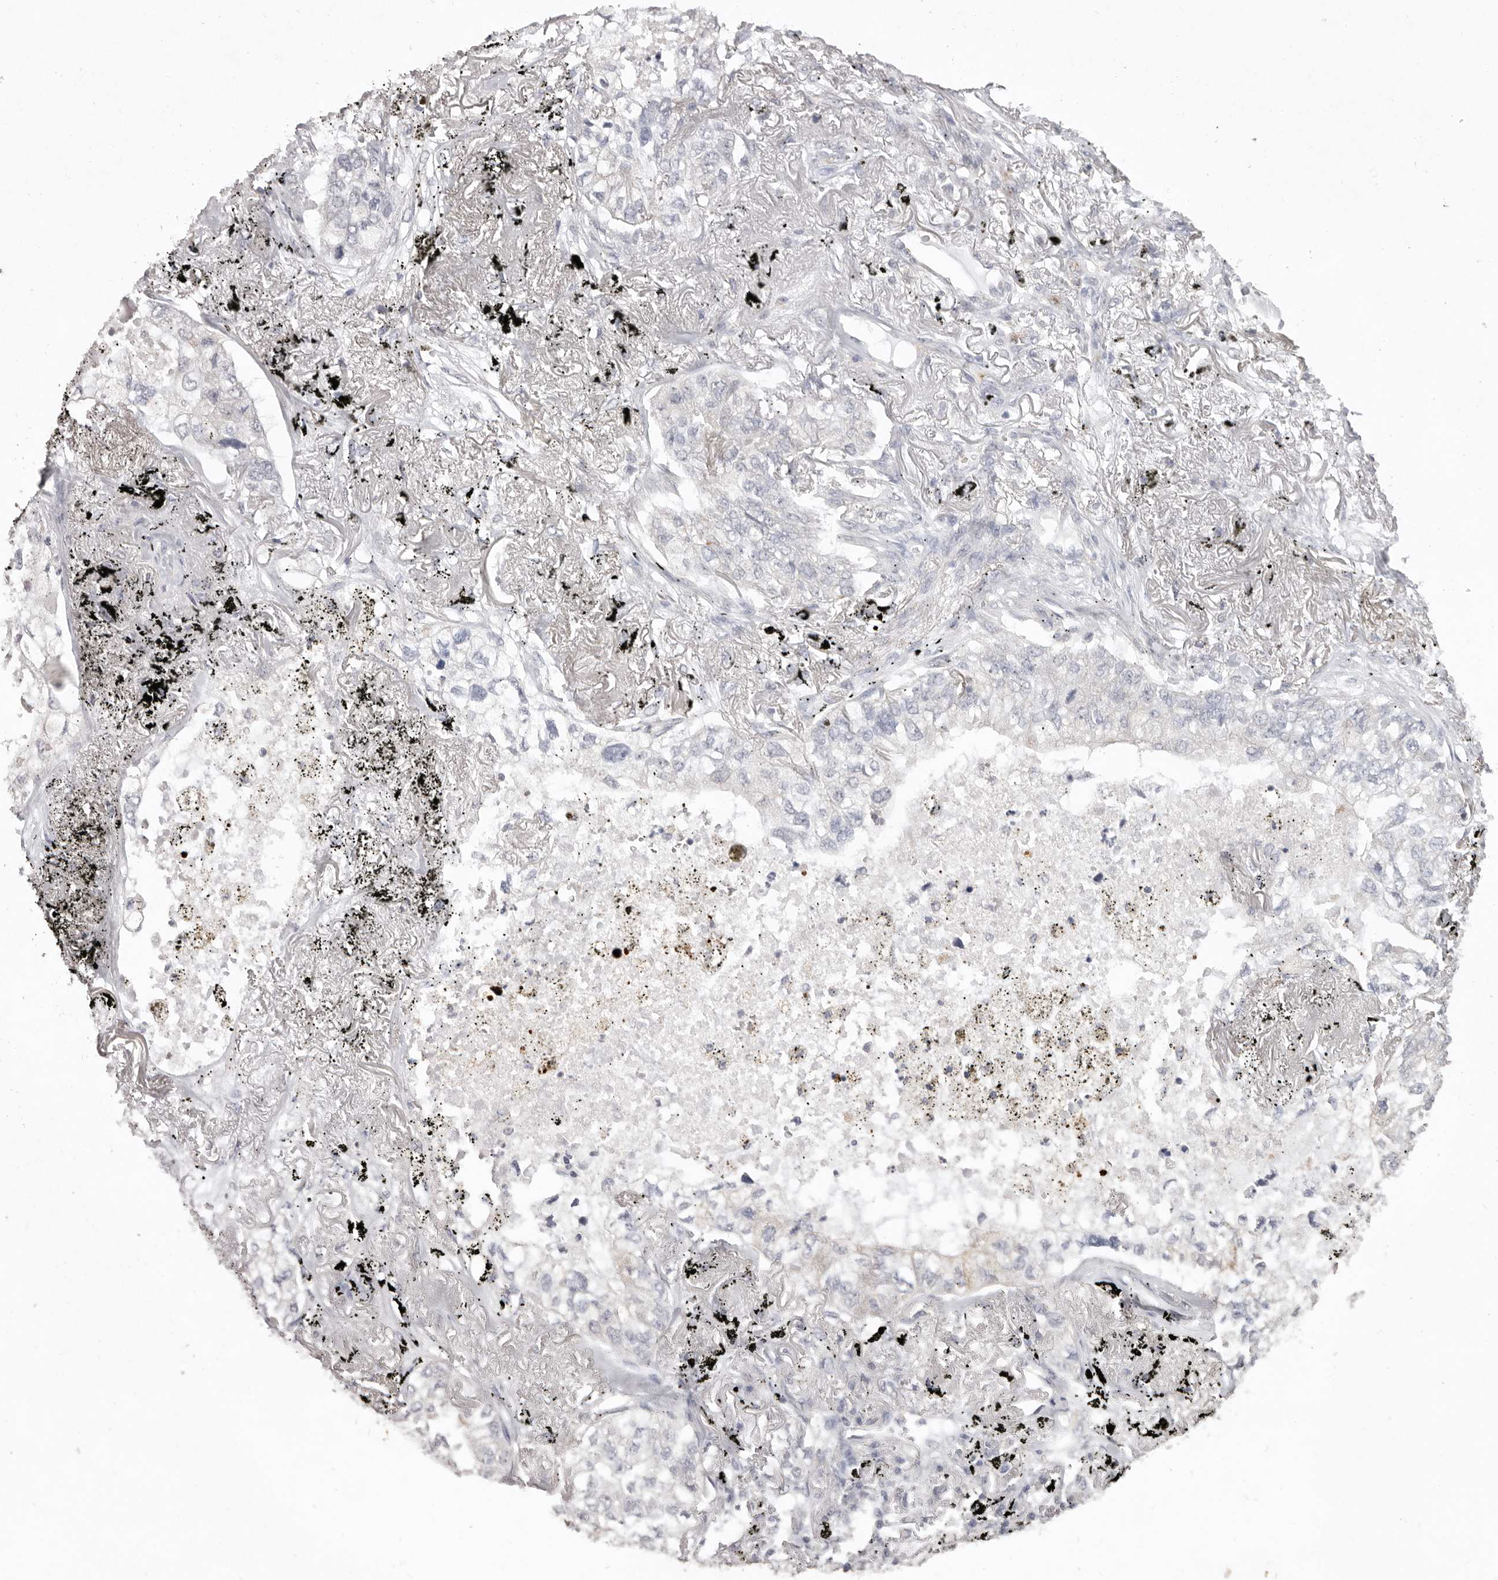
{"staining": {"intensity": "negative", "quantity": "none", "location": "none"}, "tissue": "lung cancer", "cell_type": "Tumor cells", "image_type": "cancer", "snomed": [{"axis": "morphology", "description": "Adenocarcinoma, NOS"}, {"axis": "topography", "description": "Lung"}], "caption": "Histopathology image shows no significant protein staining in tumor cells of adenocarcinoma (lung). (Stains: DAB immunohistochemistry (IHC) with hematoxylin counter stain, Microscopy: brightfield microscopy at high magnification).", "gene": "ZYG11B", "patient": {"sex": "male", "age": 65}}